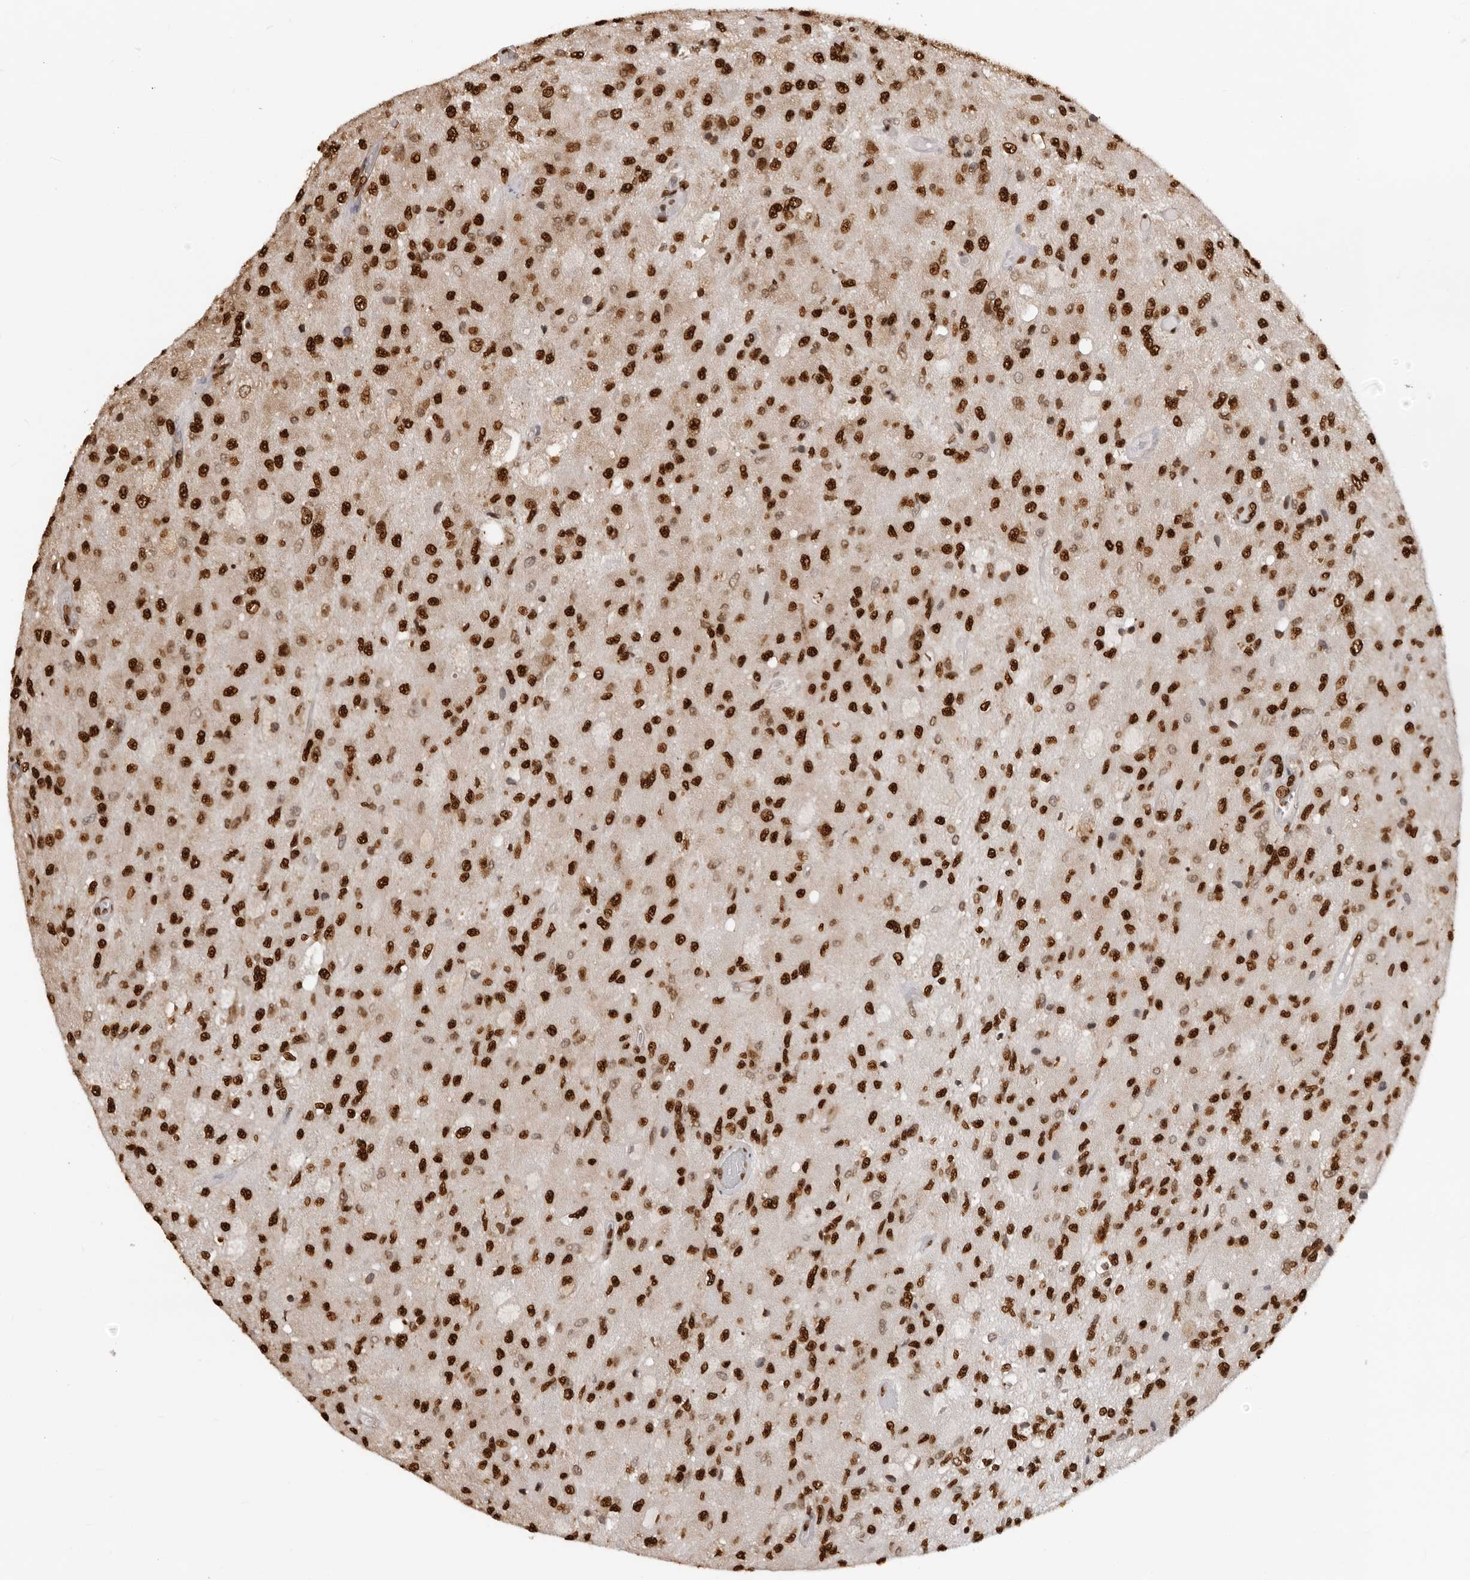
{"staining": {"intensity": "strong", "quantity": ">75%", "location": "nuclear"}, "tissue": "glioma", "cell_type": "Tumor cells", "image_type": "cancer", "snomed": [{"axis": "morphology", "description": "Normal tissue, NOS"}, {"axis": "morphology", "description": "Glioma, malignant, High grade"}, {"axis": "topography", "description": "Cerebral cortex"}], "caption": "The immunohistochemical stain shows strong nuclear staining in tumor cells of malignant high-grade glioma tissue.", "gene": "ZFP91", "patient": {"sex": "male", "age": 77}}